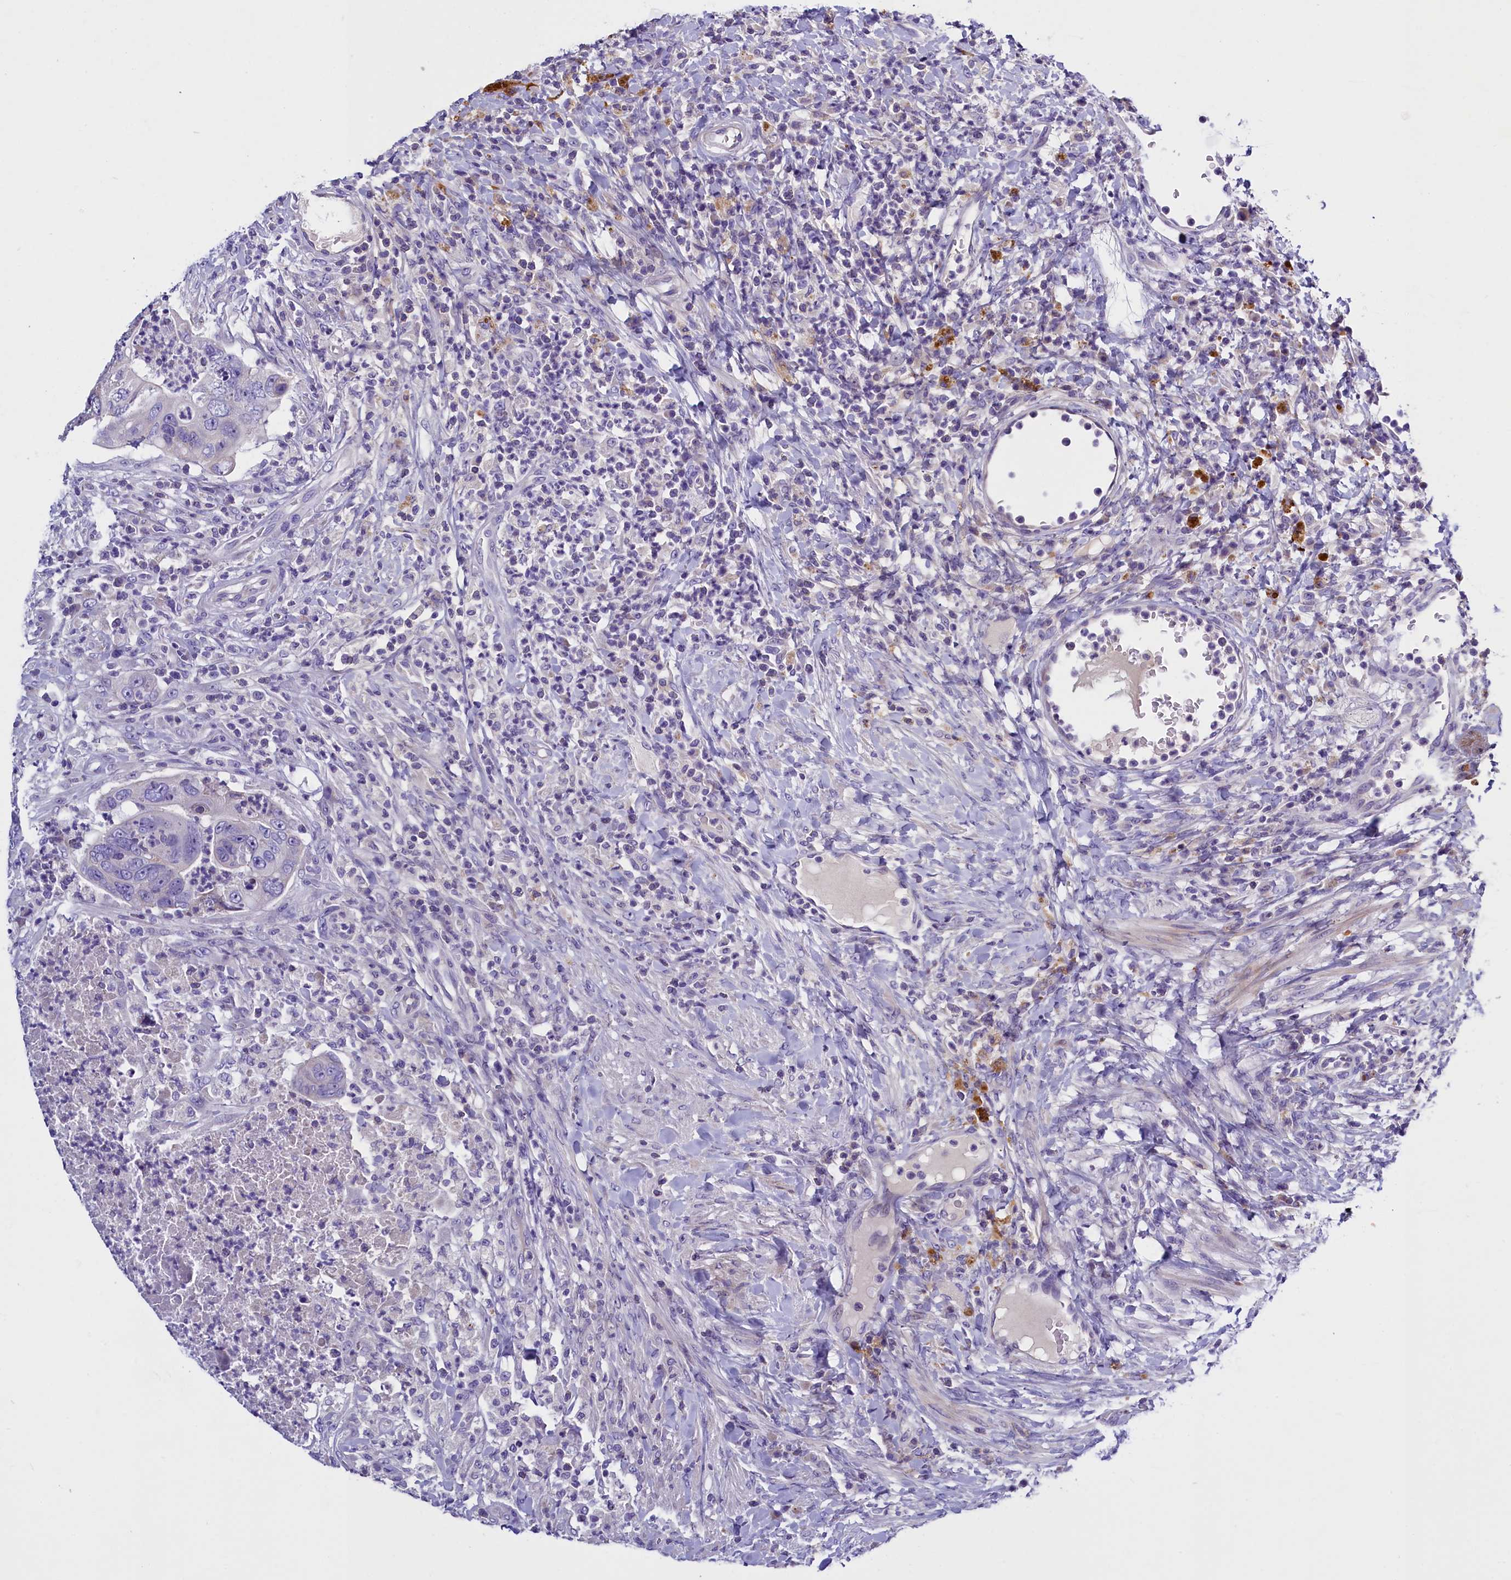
{"staining": {"intensity": "negative", "quantity": "none", "location": "none"}, "tissue": "colorectal cancer", "cell_type": "Tumor cells", "image_type": "cancer", "snomed": [{"axis": "morphology", "description": "Adenocarcinoma, NOS"}, {"axis": "topography", "description": "Rectum"}], "caption": "Colorectal cancer (adenocarcinoma) was stained to show a protein in brown. There is no significant expression in tumor cells.", "gene": "RTTN", "patient": {"sex": "male", "age": 59}}